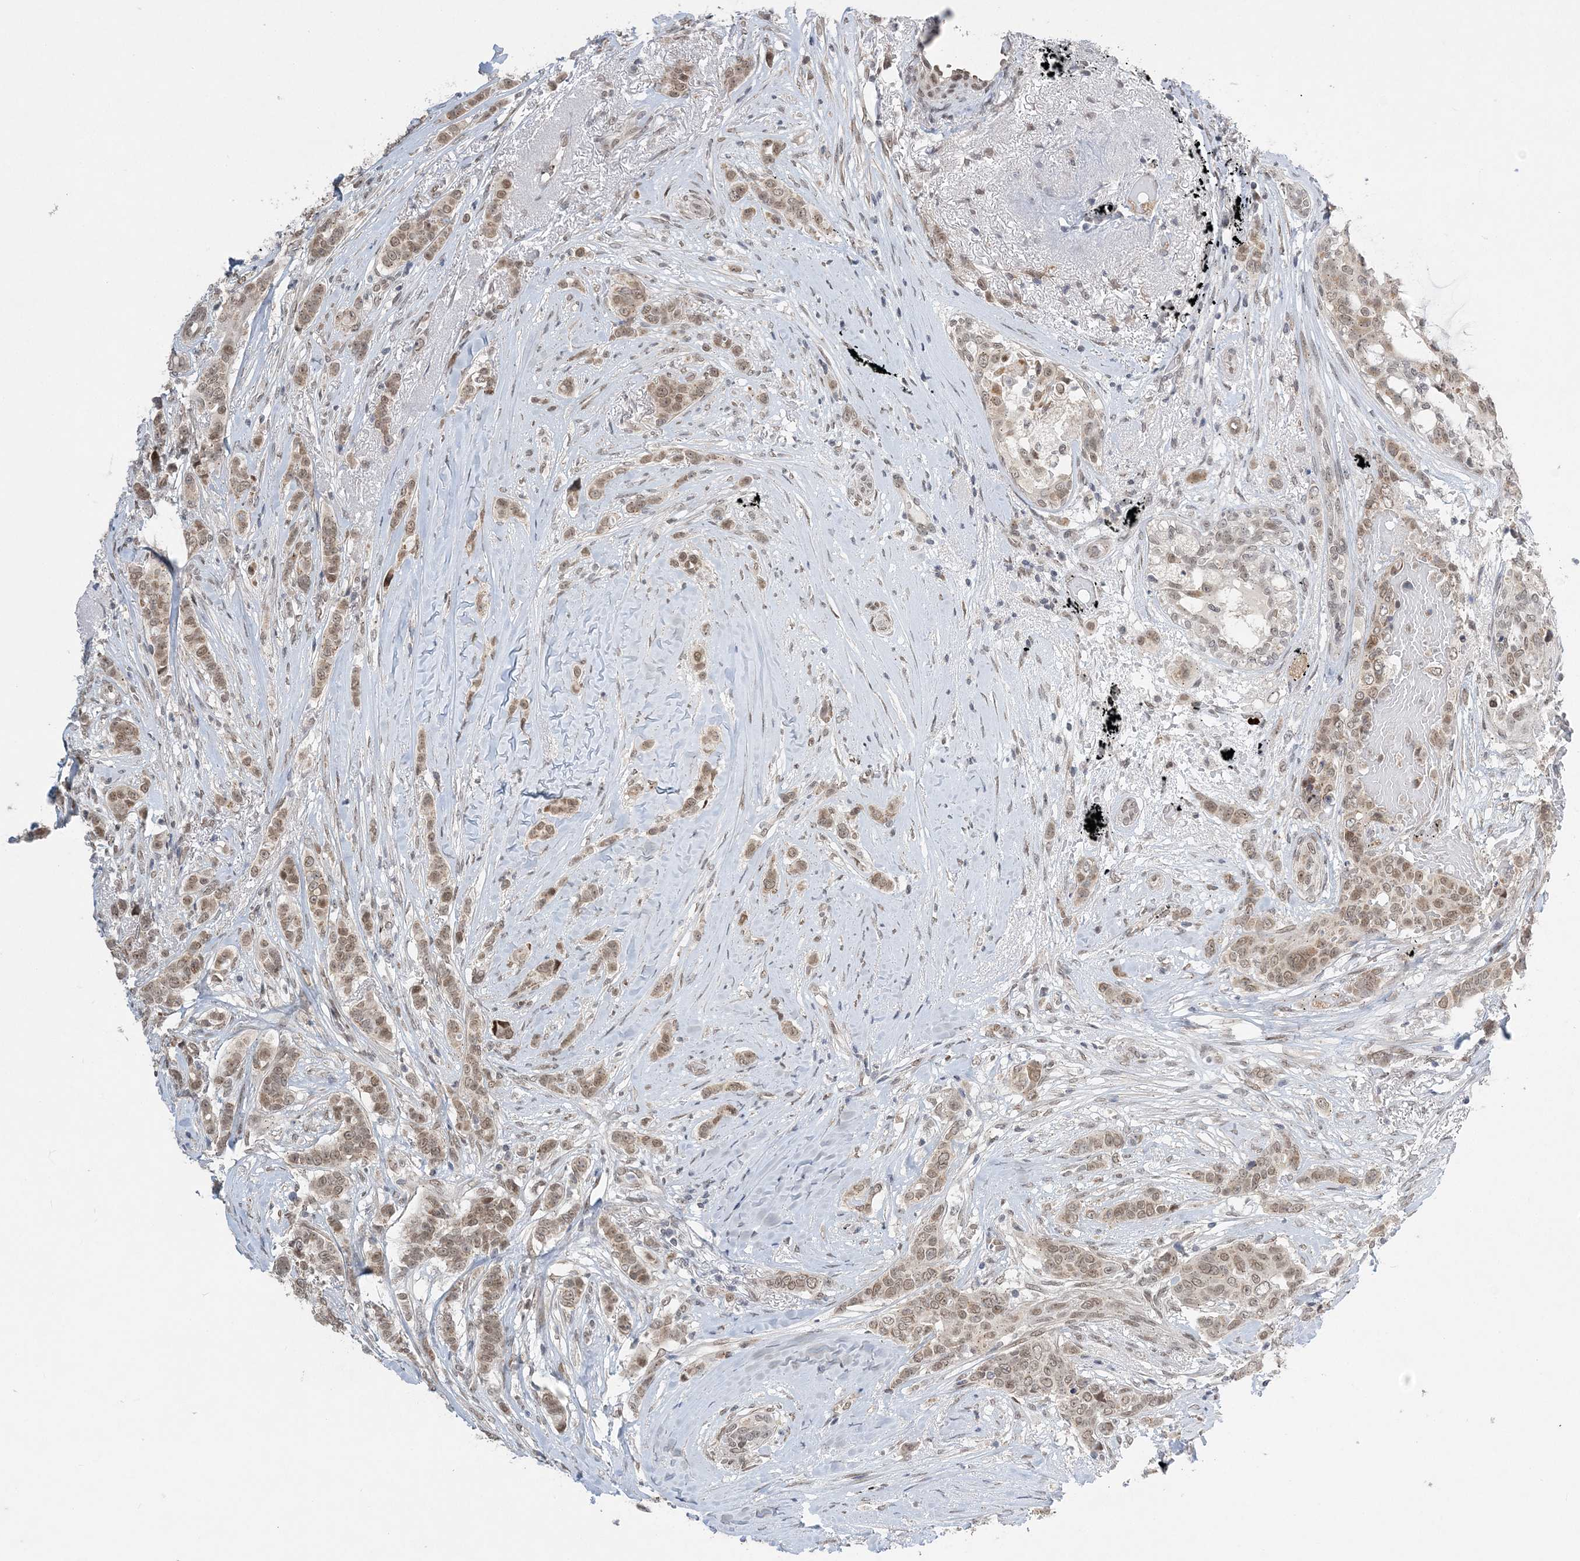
{"staining": {"intensity": "weak", "quantity": ">75%", "location": "nuclear"}, "tissue": "breast cancer", "cell_type": "Tumor cells", "image_type": "cancer", "snomed": [{"axis": "morphology", "description": "Lobular carcinoma"}, {"axis": "topography", "description": "Breast"}], "caption": "High-power microscopy captured an immunohistochemistry (IHC) histopathology image of breast lobular carcinoma, revealing weak nuclear expression in about >75% of tumor cells.", "gene": "WAC", "patient": {"sex": "female", "age": 51}}